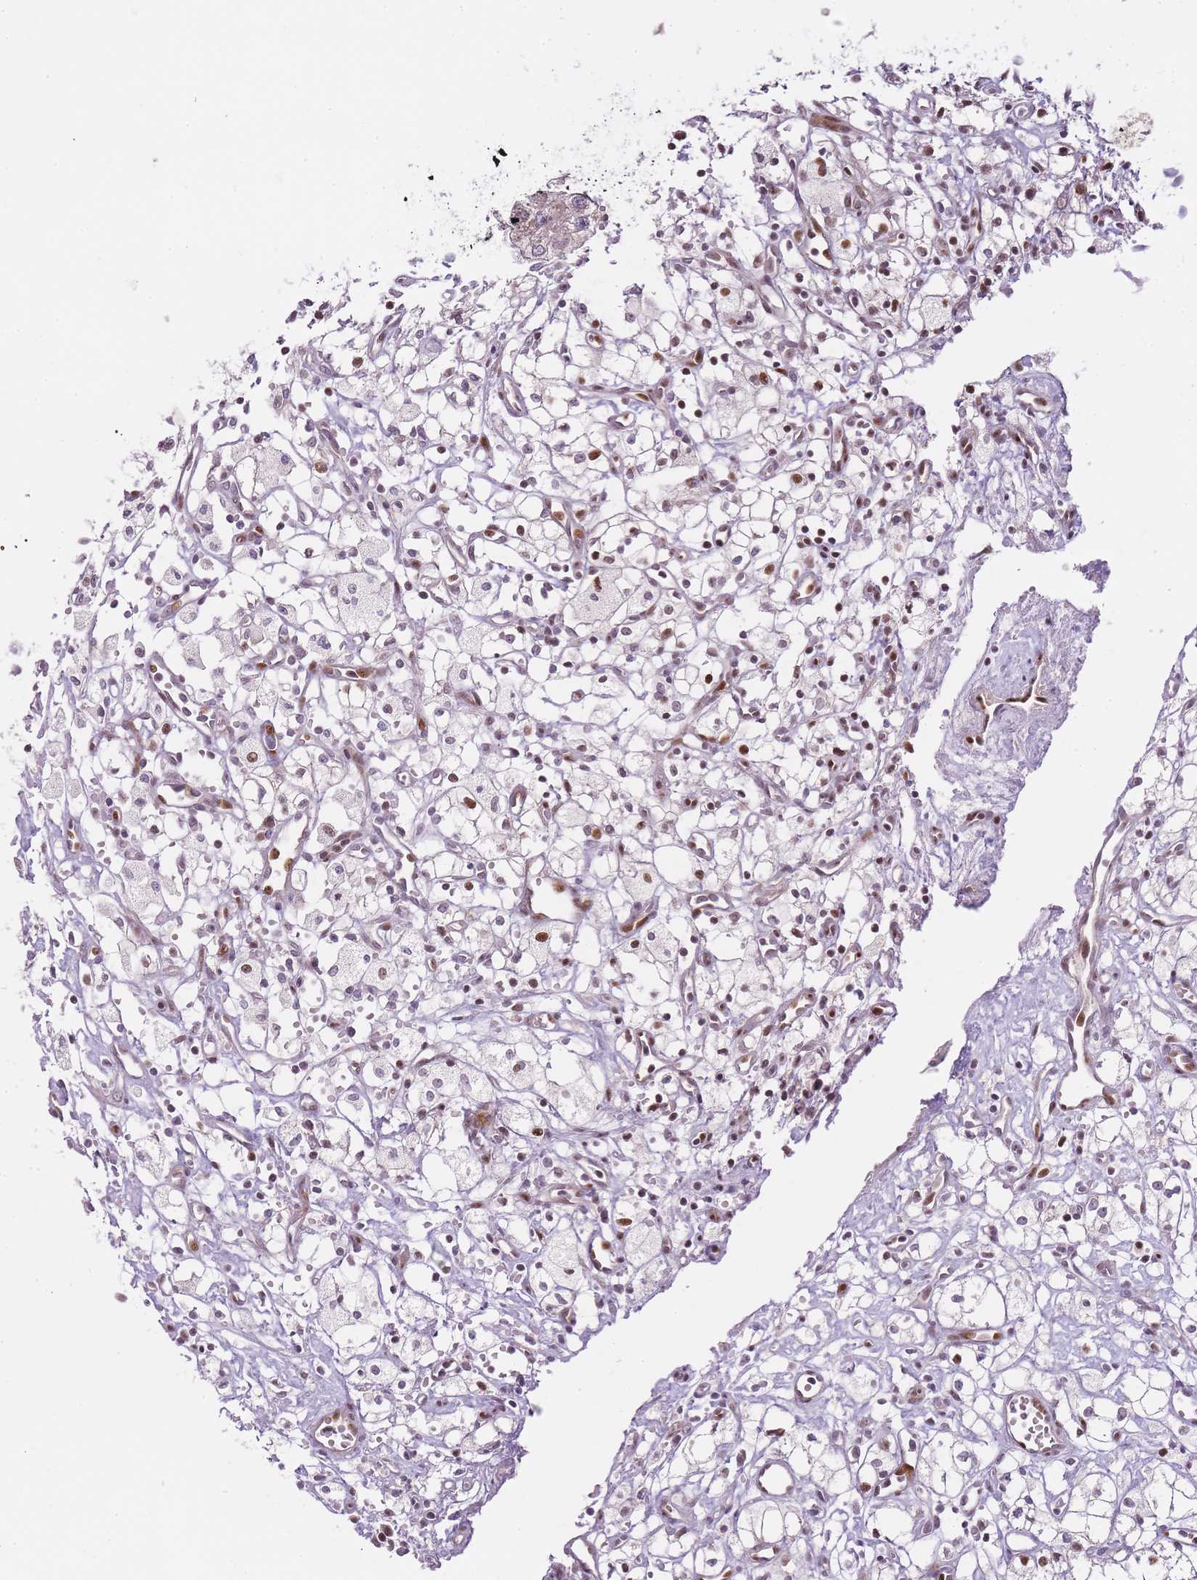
{"staining": {"intensity": "moderate", "quantity": "25%-75%", "location": "nuclear"}, "tissue": "renal cancer", "cell_type": "Tumor cells", "image_type": "cancer", "snomed": [{"axis": "morphology", "description": "Adenocarcinoma, NOS"}, {"axis": "topography", "description": "Kidney"}], "caption": "Immunohistochemistry (IHC) image of human renal cancer (adenocarcinoma) stained for a protein (brown), which displays medium levels of moderate nuclear positivity in about 25%-75% of tumor cells.", "gene": "OGG1", "patient": {"sex": "male", "age": 59}}